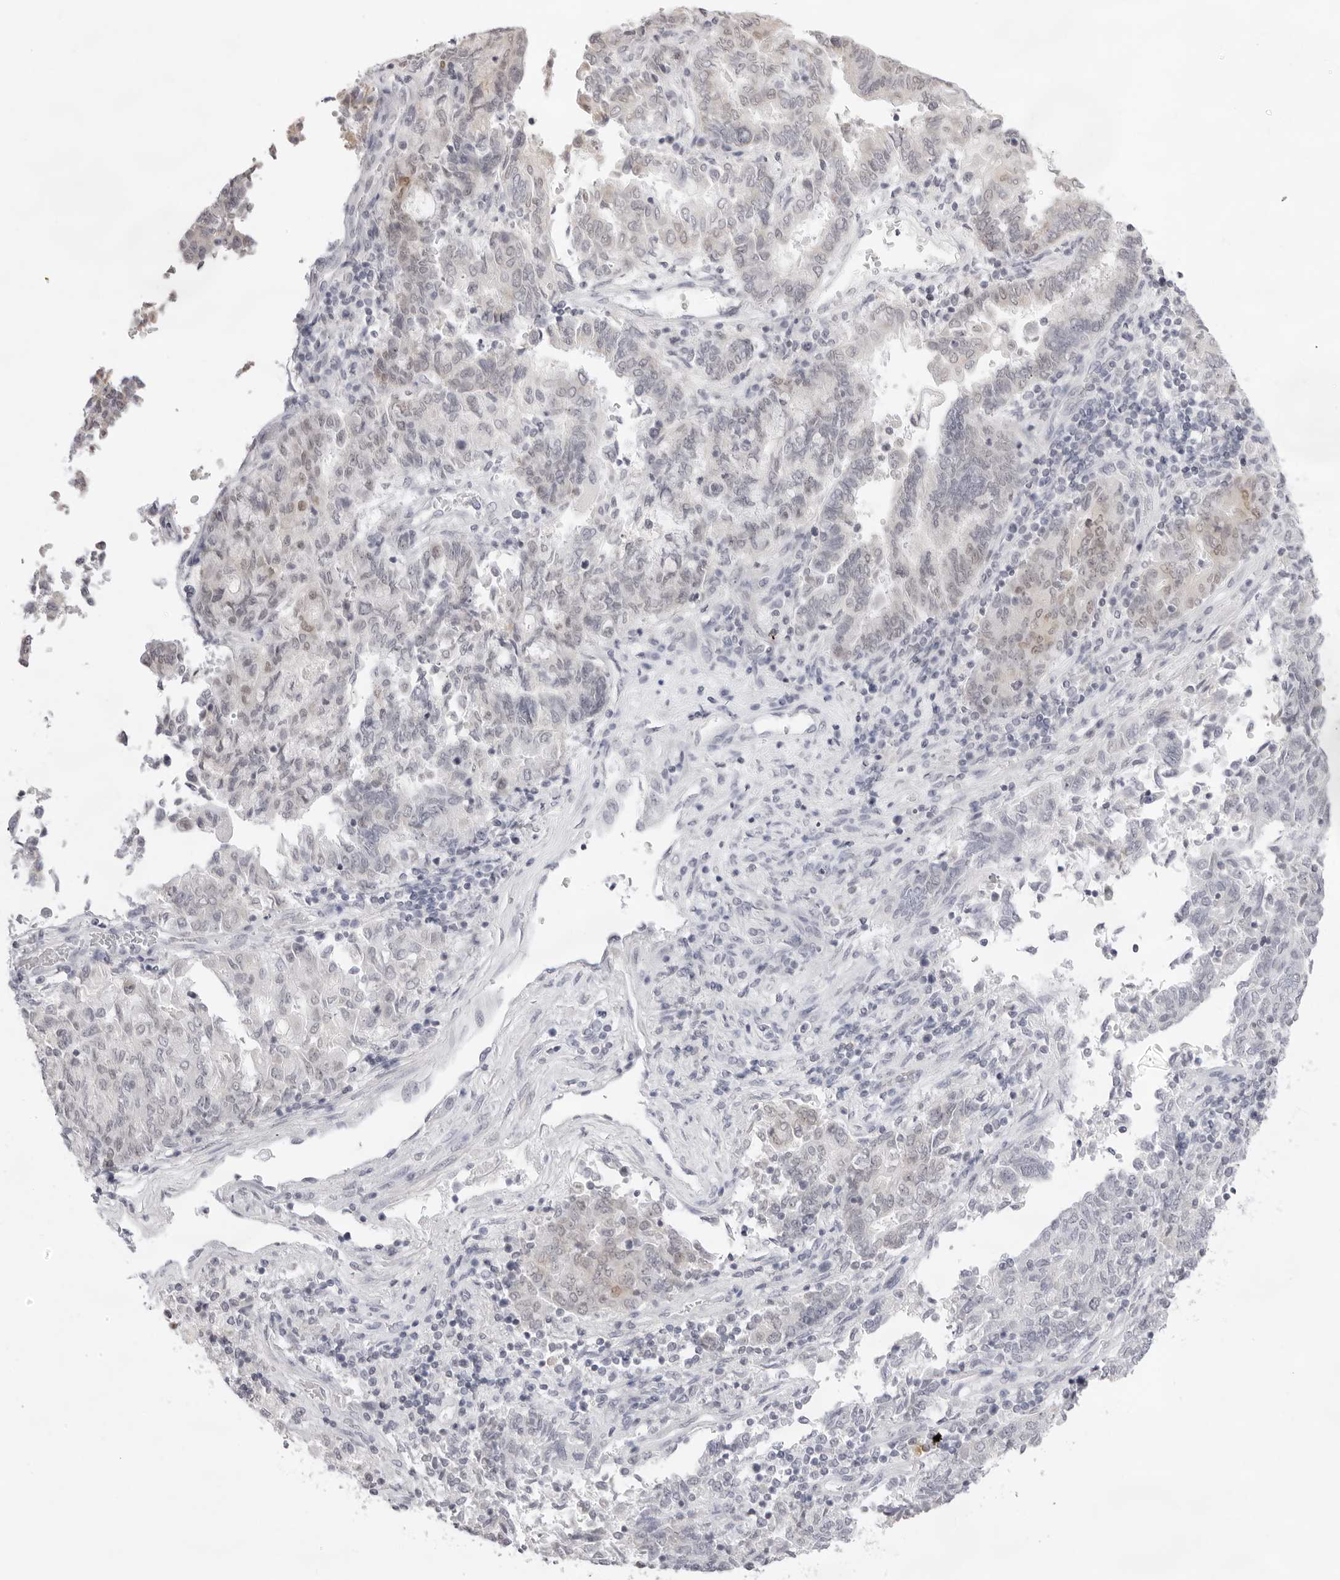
{"staining": {"intensity": "weak", "quantity": "<25%", "location": "nuclear"}, "tissue": "endometrial cancer", "cell_type": "Tumor cells", "image_type": "cancer", "snomed": [{"axis": "morphology", "description": "Adenocarcinoma, NOS"}, {"axis": "topography", "description": "Endometrium"}], "caption": "Protein analysis of adenocarcinoma (endometrial) reveals no significant expression in tumor cells. The staining was performed using DAB to visualize the protein expression in brown, while the nuclei were stained in blue with hematoxylin (Magnification: 20x).", "gene": "FDPS", "patient": {"sex": "female", "age": 80}}